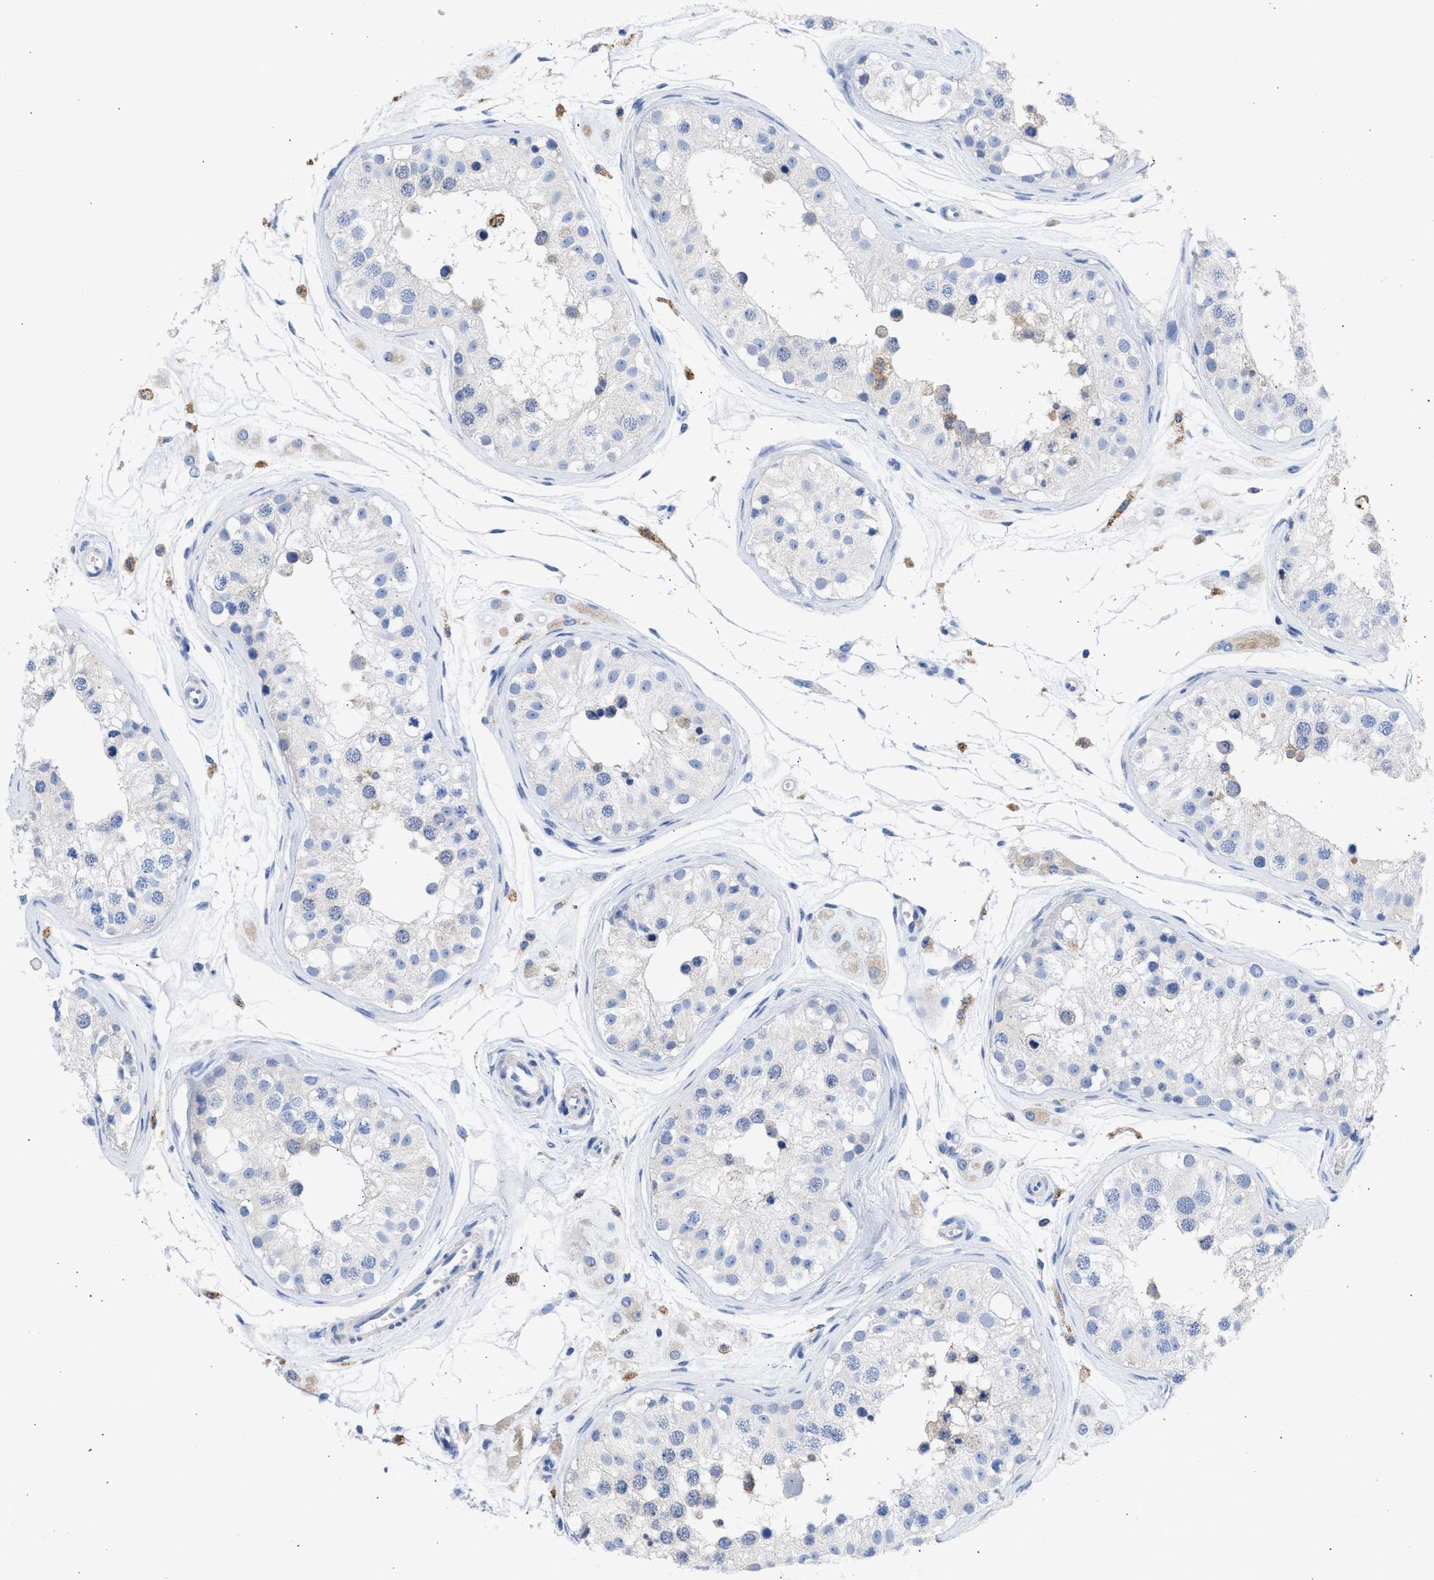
{"staining": {"intensity": "moderate", "quantity": "25%-75%", "location": "cytoplasmic/membranous"}, "tissue": "testis", "cell_type": "Cells in seminiferous ducts", "image_type": "normal", "snomed": [{"axis": "morphology", "description": "Normal tissue, NOS"}, {"axis": "morphology", "description": "Adenocarcinoma, metastatic, NOS"}, {"axis": "topography", "description": "Testis"}], "caption": "Immunohistochemistry micrograph of benign testis: human testis stained using immunohistochemistry (IHC) displays medium levels of moderate protein expression localized specifically in the cytoplasmic/membranous of cells in seminiferous ducts, appearing as a cytoplasmic/membranous brown color.", "gene": "RSPH1", "patient": {"sex": "male", "age": 26}}